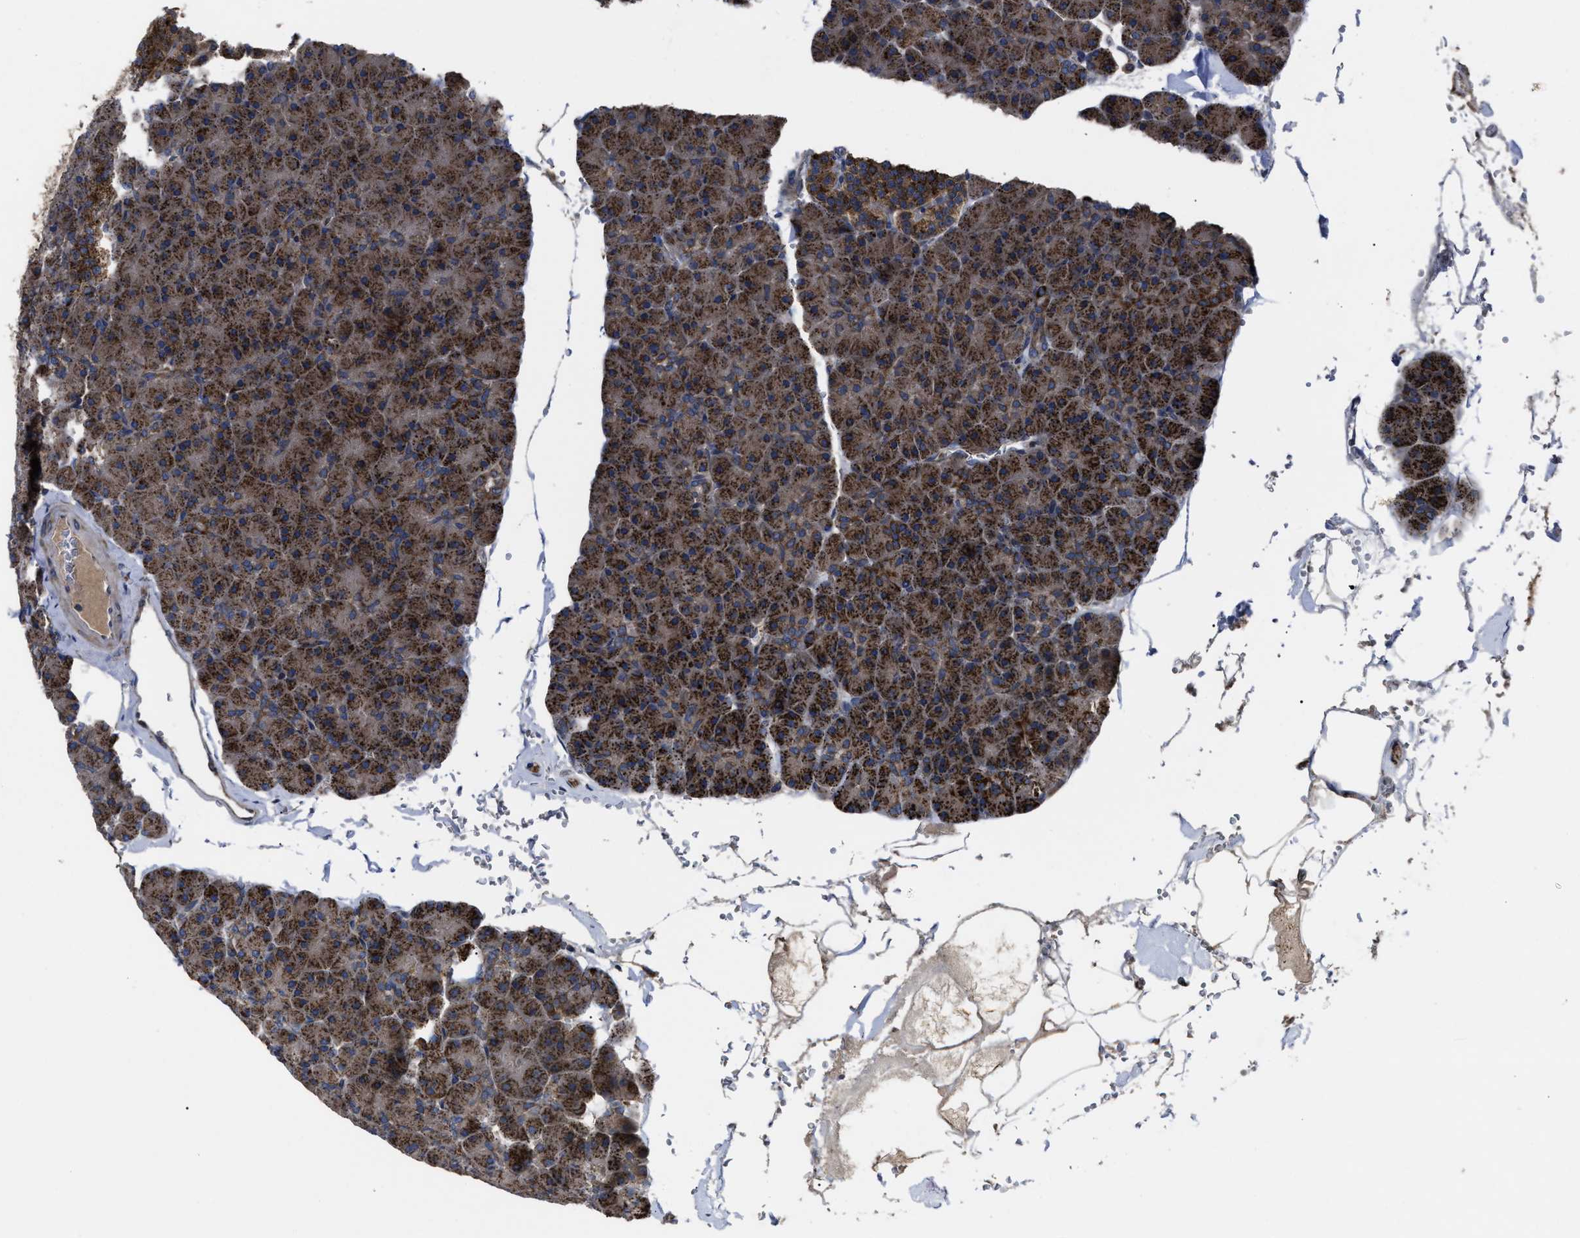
{"staining": {"intensity": "strong", "quantity": ">75%", "location": "cytoplasmic/membranous"}, "tissue": "pancreas", "cell_type": "Exocrine glandular cells", "image_type": "normal", "snomed": [{"axis": "morphology", "description": "Normal tissue, NOS"}, {"axis": "topography", "description": "Pancreas"}], "caption": "A brown stain highlights strong cytoplasmic/membranous positivity of a protein in exocrine glandular cells of normal human pancreas. The staining was performed using DAB, with brown indicating positive protein expression. Nuclei are stained blue with hematoxylin.", "gene": "PASK", "patient": {"sex": "male", "age": 35}}